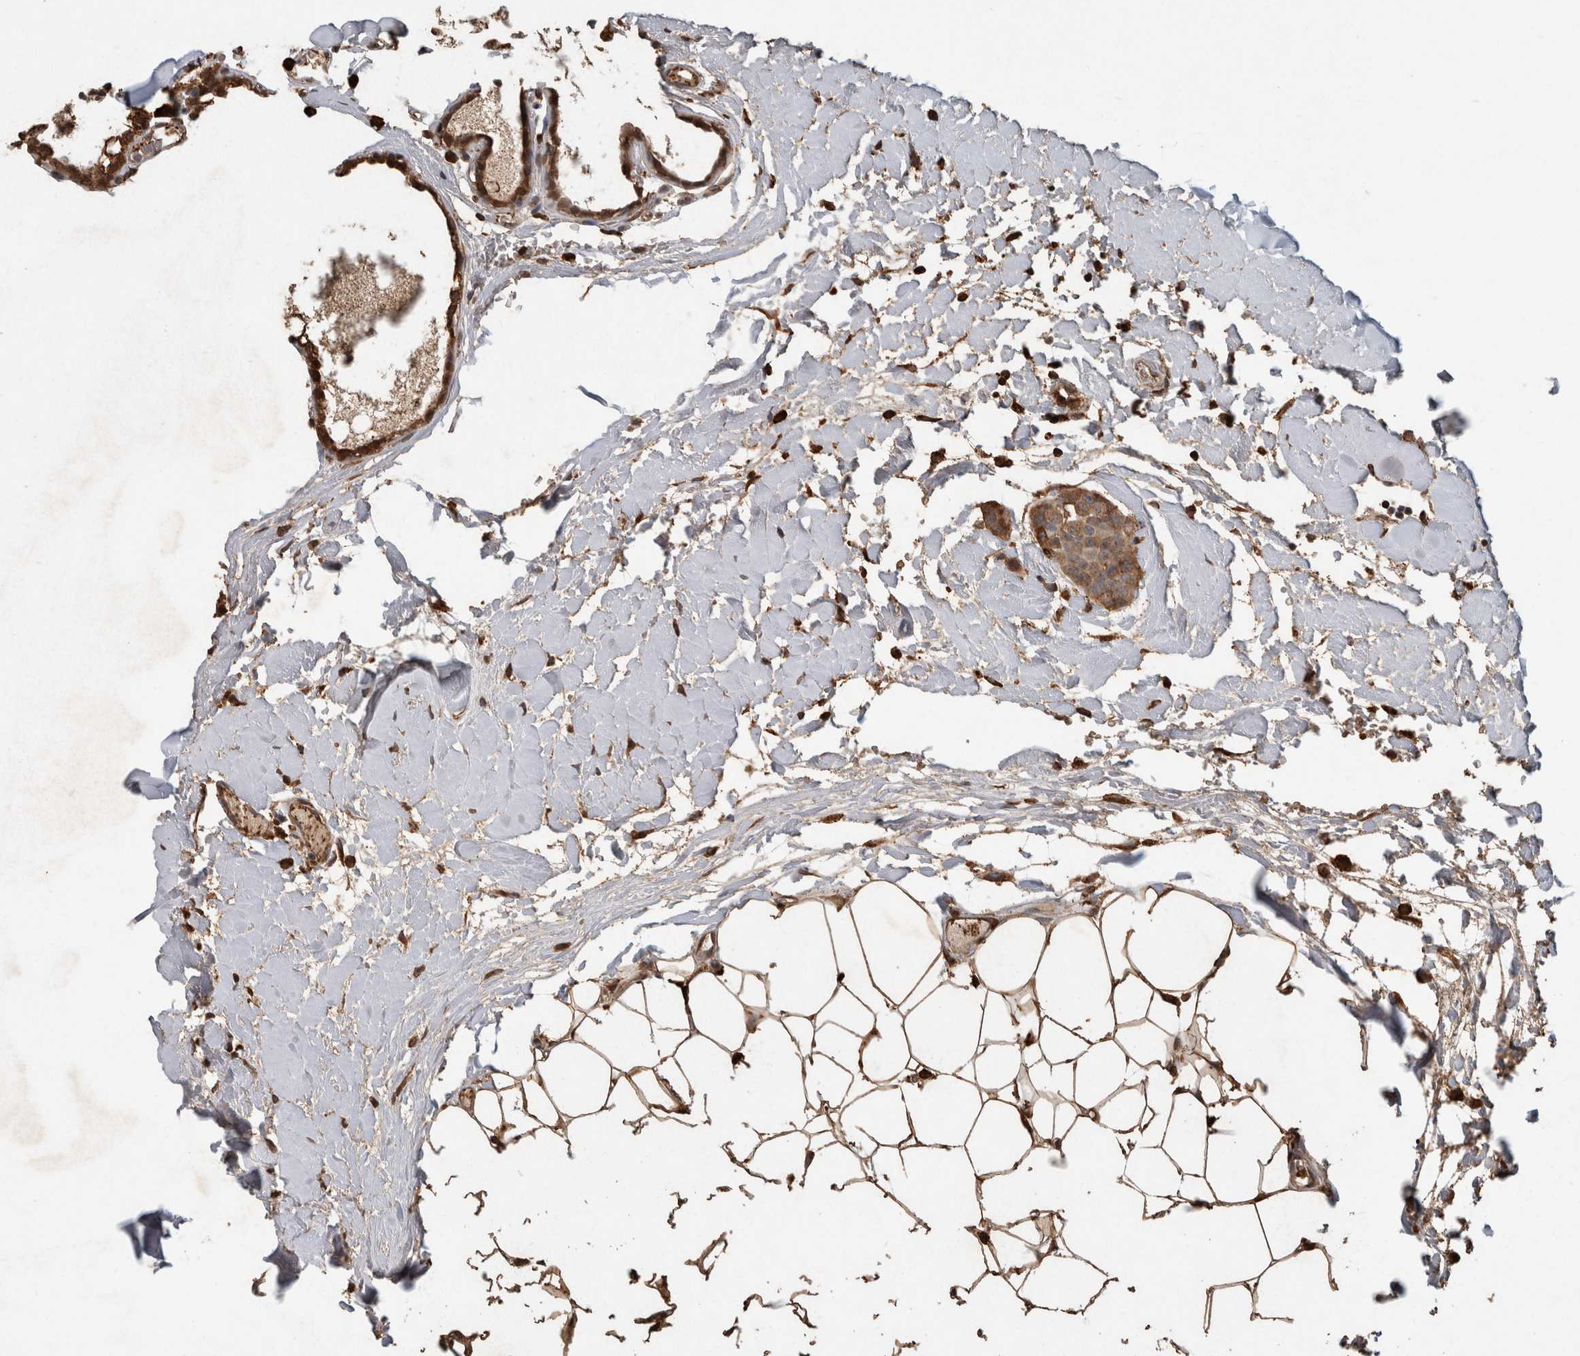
{"staining": {"intensity": "moderate", "quantity": ">75%", "location": "cytoplasmic/membranous"}, "tissue": "breast cancer", "cell_type": "Tumor cells", "image_type": "cancer", "snomed": [{"axis": "morphology", "description": "Normal tissue, NOS"}, {"axis": "morphology", "description": "Duct carcinoma"}, {"axis": "topography", "description": "Breast"}], "caption": "DAB (3,3'-diaminobenzidine) immunohistochemical staining of breast cancer (infiltrating ductal carcinoma) exhibits moderate cytoplasmic/membranous protein expression in approximately >75% of tumor cells.", "gene": "ADGRL3", "patient": {"sex": "female", "age": 40}}